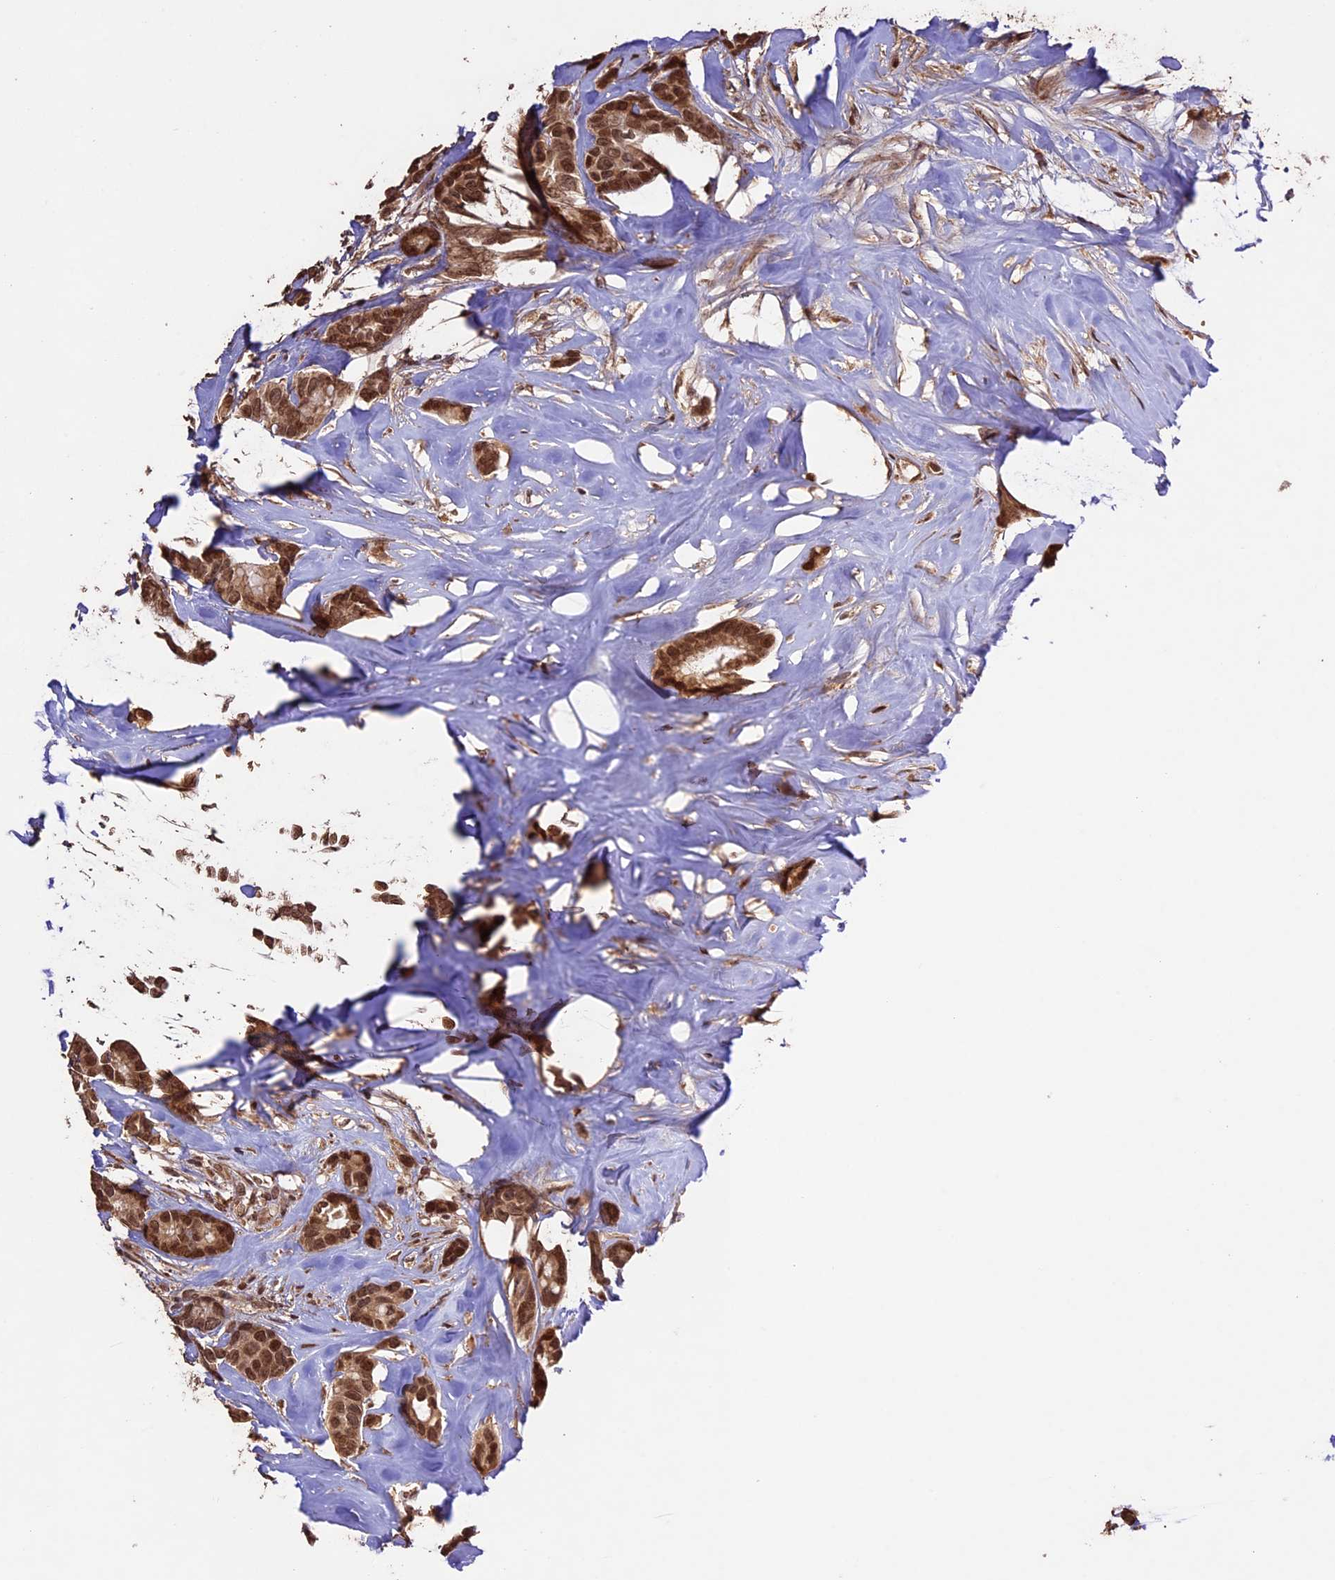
{"staining": {"intensity": "moderate", "quantity": ">75%", "location": "cytoplasmic/membranous,nuclear"}, "tissue": "breast cancer", "cell_type": "Tumor cells", "image_type": "cancer", "snomed": [{"axis": "morphology", "description": "Duct carcinoma"}, {"axis": "topography", "description": "Breast"}], "caption": "Invasive ductal carcinoma (breast) stained with a protein marker displays moderate staining in tumor cells.", "gene": "CDKN2AIP", "patient": {"sex": "female", "age": 87}}